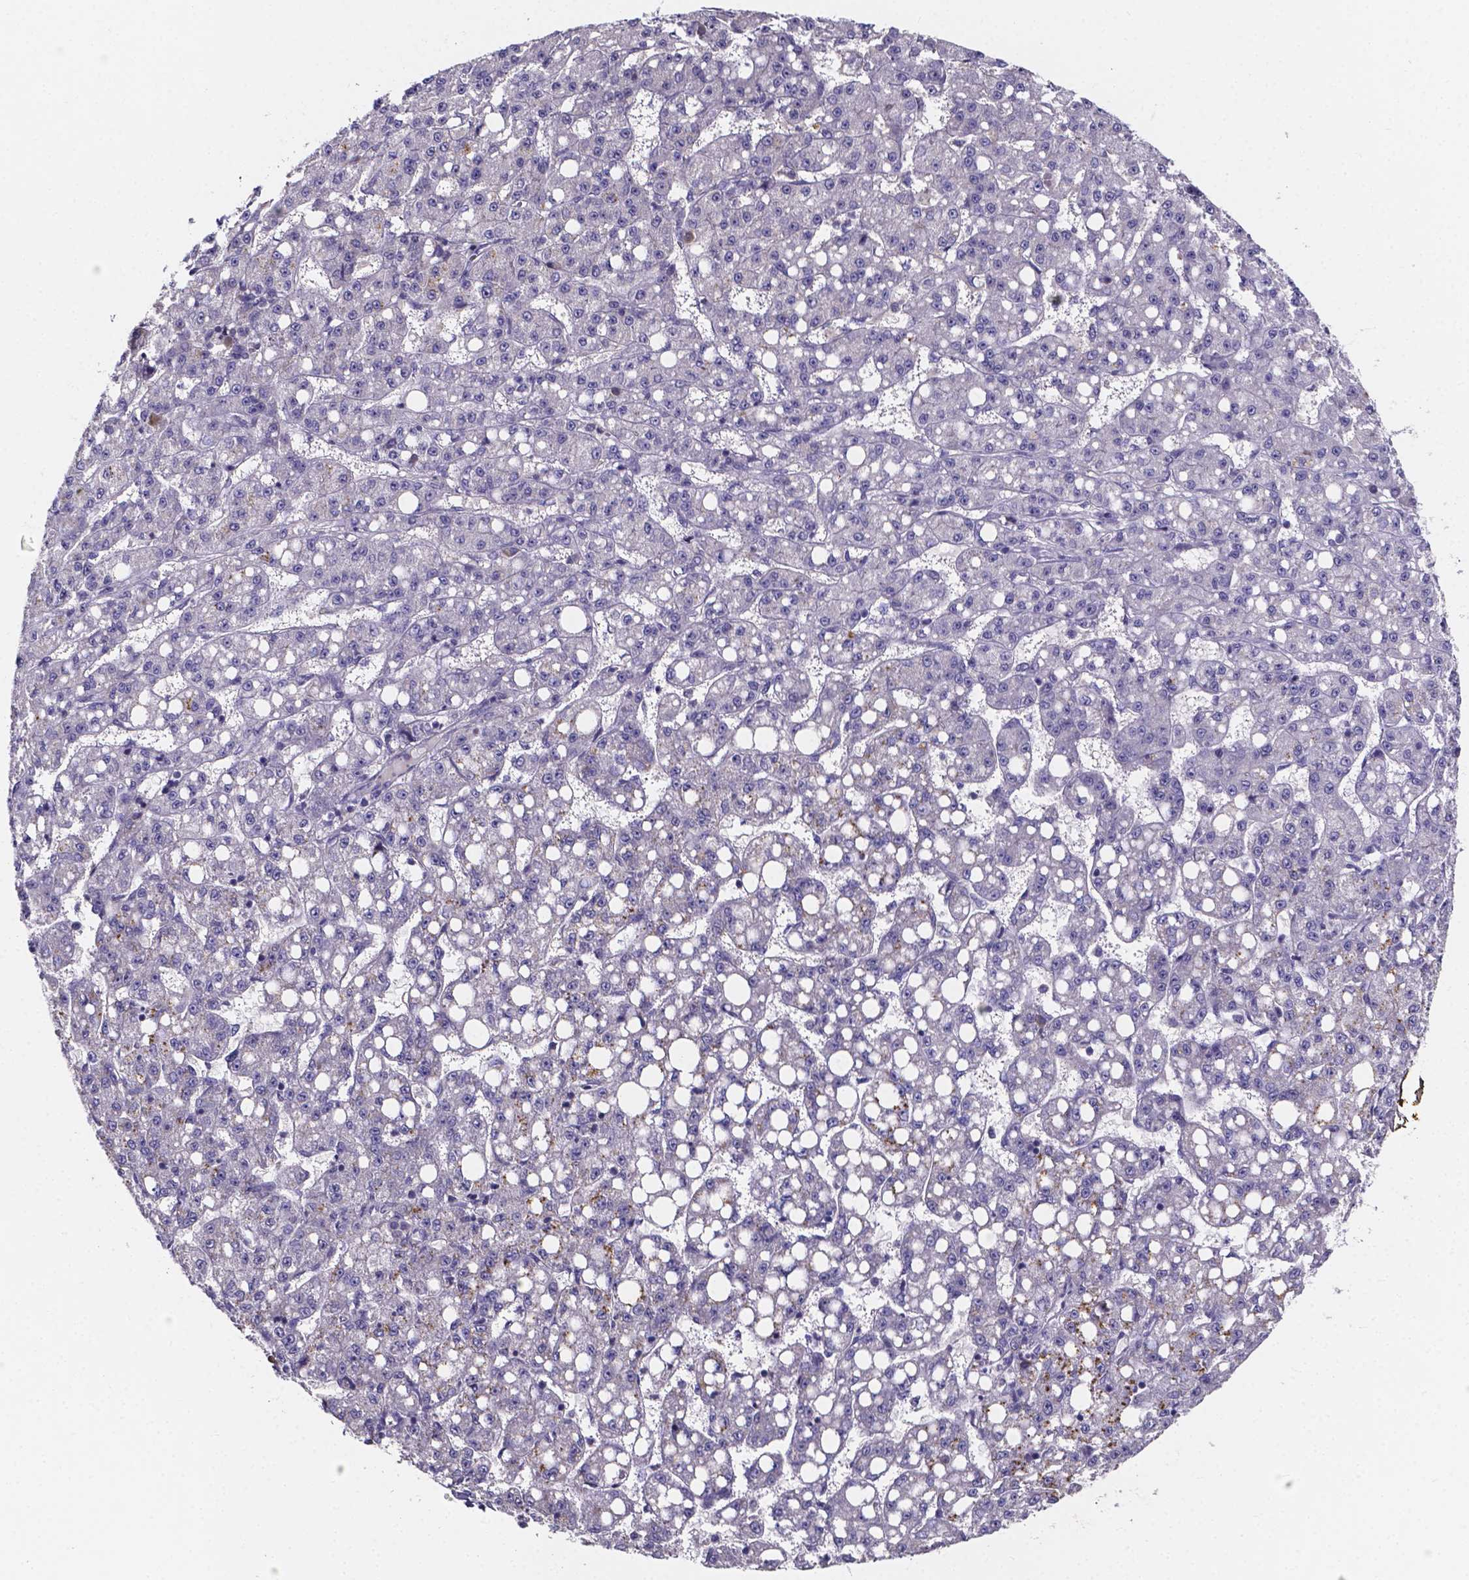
{"staining": {"intensity": "negative", "quantity": "none", "location": "none"}, "tissue": "liver cancer", "cell_type": "Tumor cells", "image_type": "cancer", "snomed": [{"axis": "morphology", "description": "Carcinoma, Hepatocellular, NOS"}, {"axis": "topography", "description": "Liver"}], "caption": "A histopathology image of human hepatocellular carcinoma (liver) is negative for staining in tumor cells. (Stains: DAB (3,3'-diaminobenzidine) immunohistochemistry with hematoxylin counter stain, Microscopy: brightfield microscopy at high magnification).", "gene": "SPOCD1", "patient": {"sex": "female", "age": 65}}